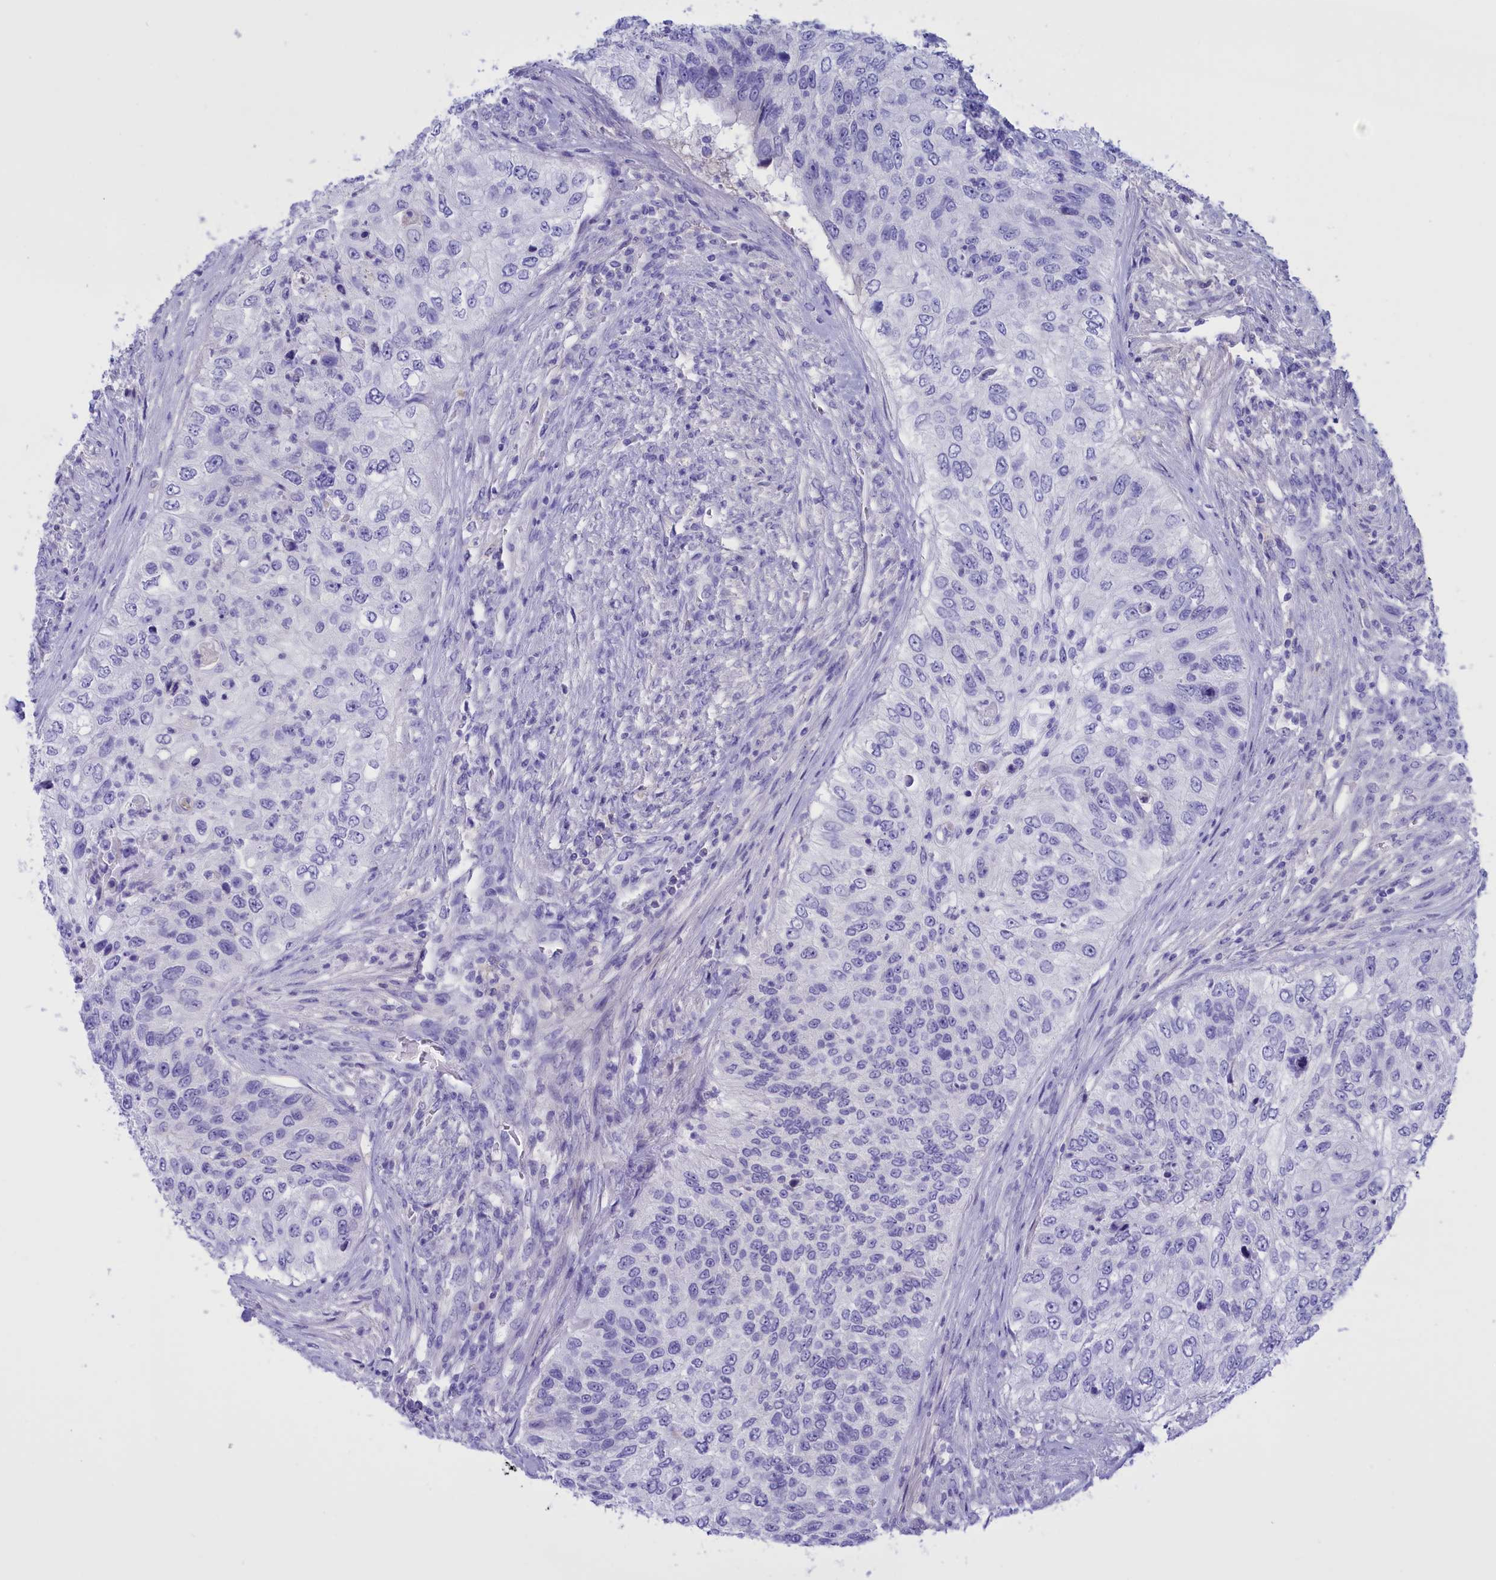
{"staining": {"intensity": "negative", "quantity": "none", "location": "none"}, "tissue": "urothelial cancer", "cell_type": "Tumor cells", "image_type": "cancer", "snomed": [{"axis": "morphology", "description": "Urothelial carcinoma, High grade"}, {"axis": "topography", "description": "Urinary bladder"}], "caption": "Immunohistochemical staining of human urothelial cancer shows no significant positivity in tumor cells.", "gene": "PROK2", "patient": {"sex": "female", "age": 60}}